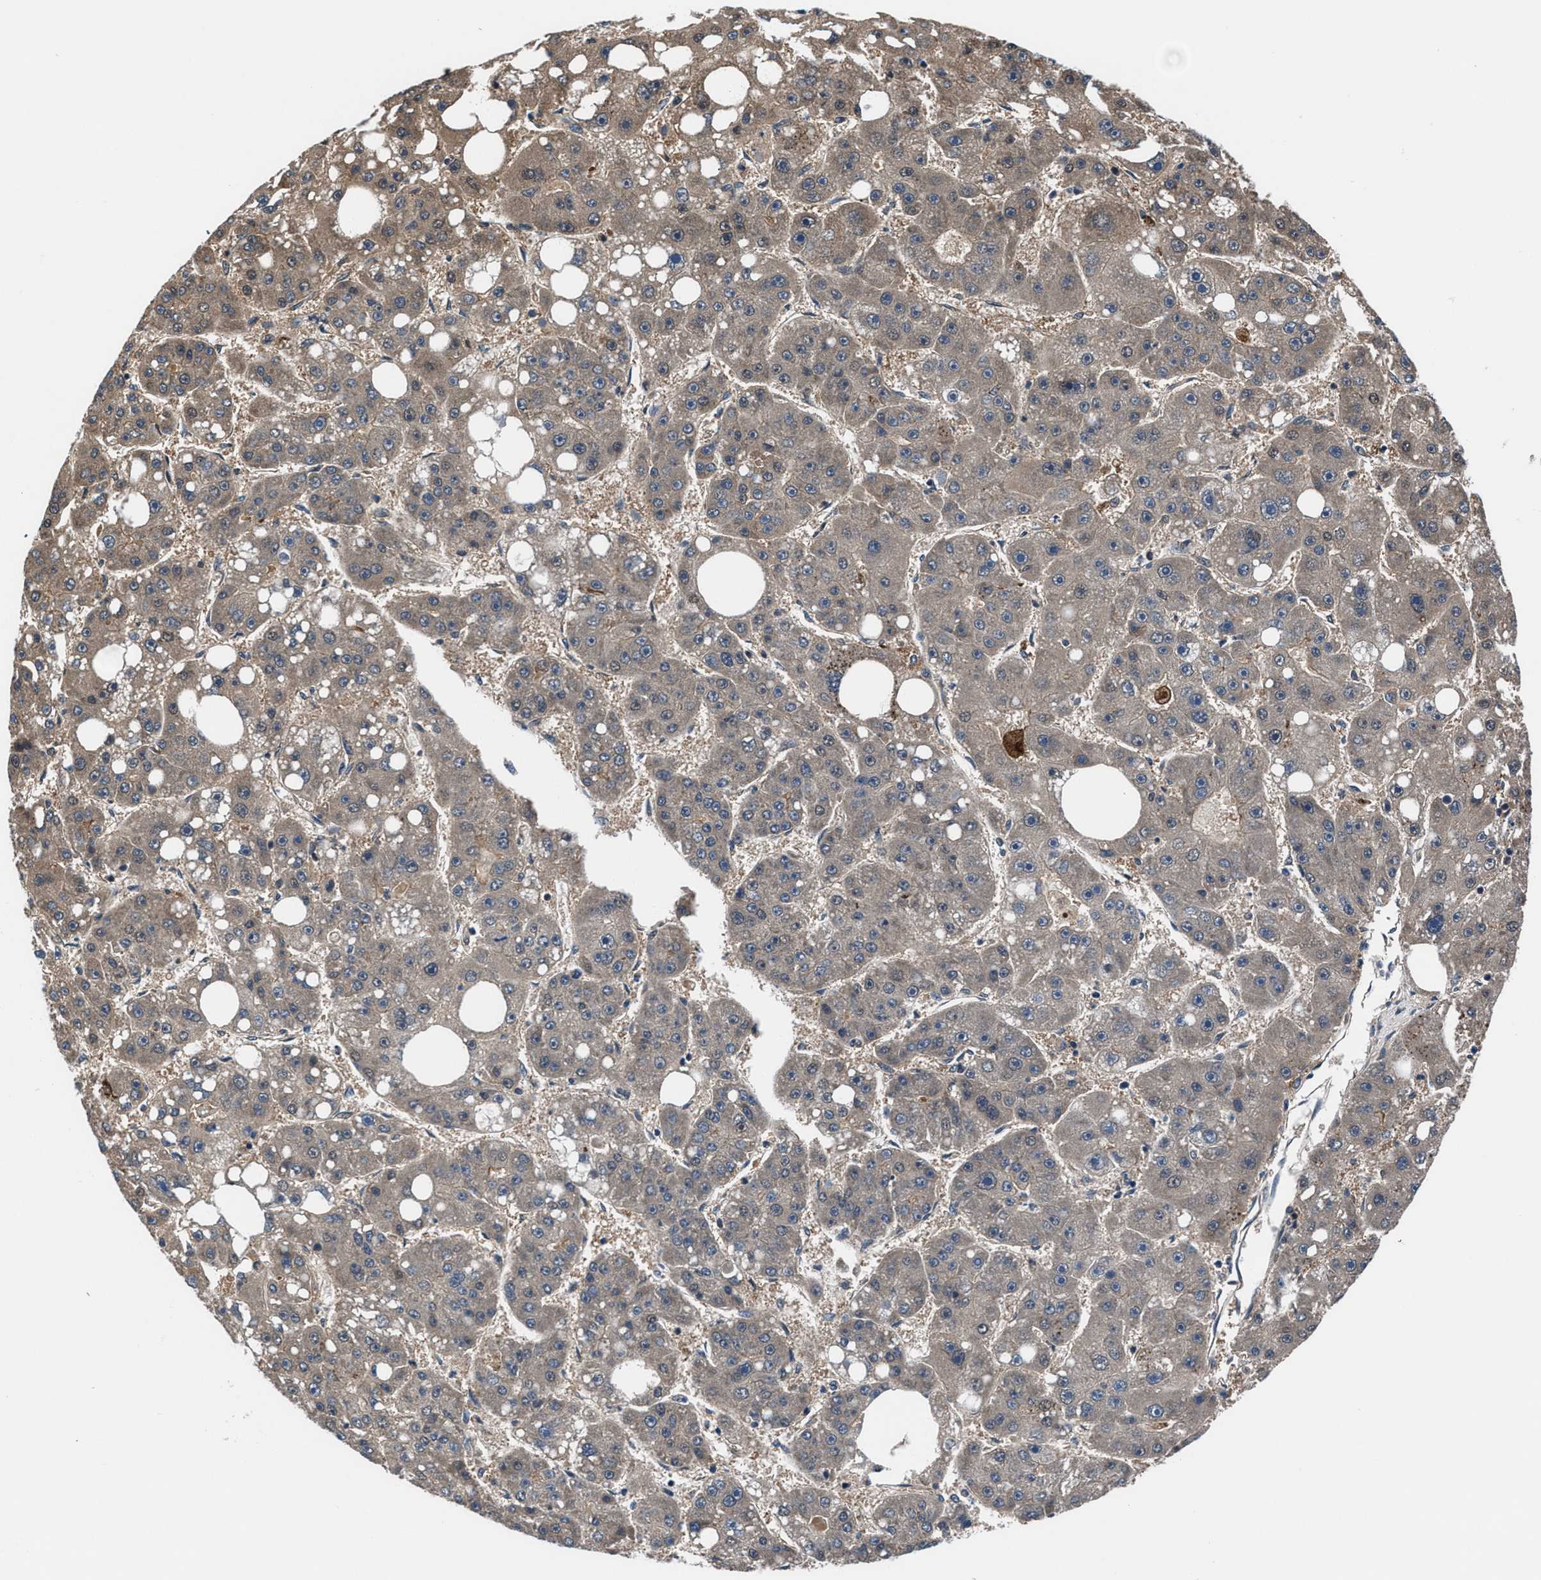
{"staining": {"intensity": "weak", "quantity": "<25%", "location": "cytoplasmic/membranous"}, "tissue": "liver cancer", "cell_type": "Tumor cells", "image_type": "cancer", "snomed": [{"axis": "morphology", "description": "Carcinoma, Hepatocellular, NOS"}, {"axis": "topography", "description": "Liver"}], "caption": "Tumor cells are negative for brown protein staining in hepatocellular carcinoma (liver).", "gene": "PRPSAP2", "patient": {"sex": "female", "age": 61}}